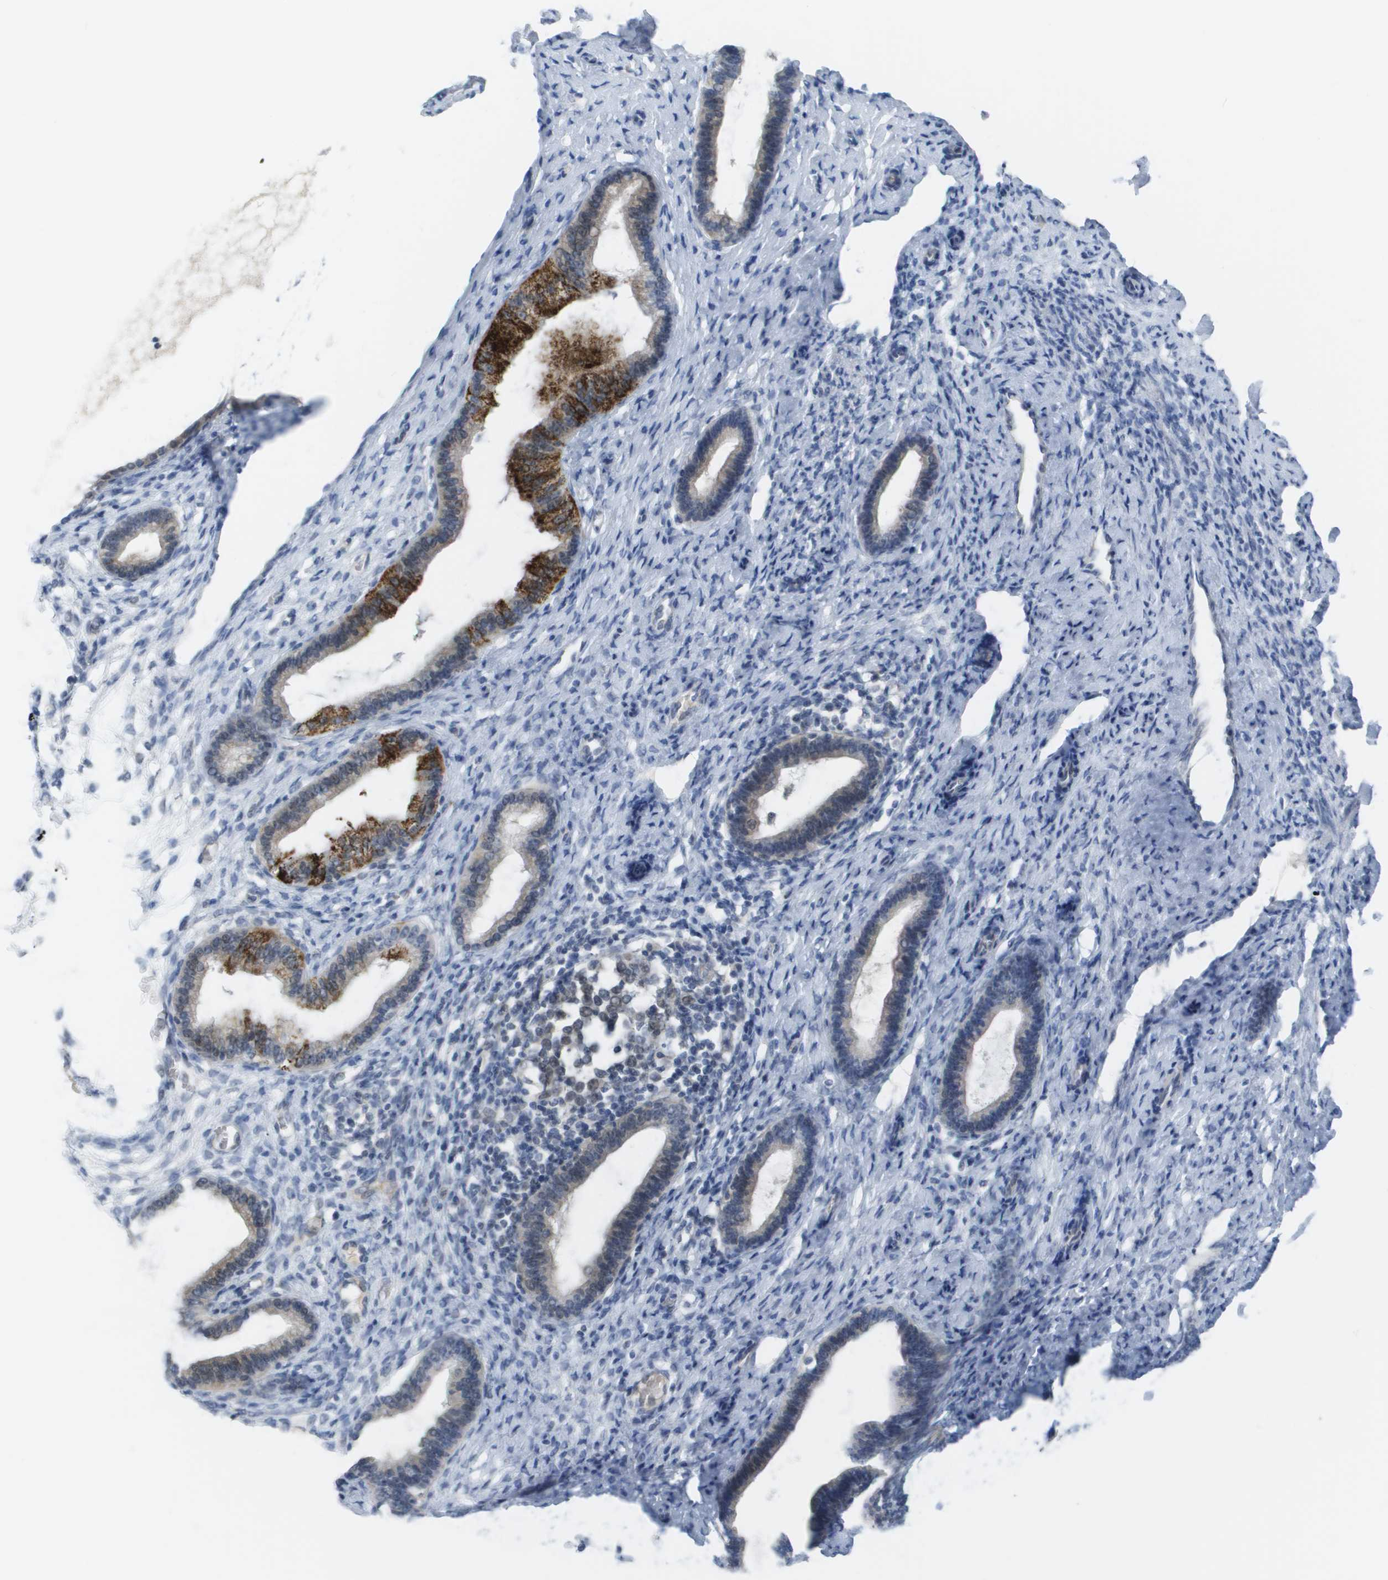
{"staining": {"intensity": "negative", "quantity": "none", "location": "none"}, "tissue": "endometrium", "cell_type": "Cells in endometrial stroma", "image_type": "normal", "snomed": [{"axis": "morphology", "description": "Normal tissue, NOS"}, {"axis": "topography", "description": "Endometrium"}], "caption": "Immunohistochemical staining of benign endometrium demonstrates no significant staining in cells in endometrial stroma. (Immunohistochemistry, brightfield microscopy, high magnification).", "gene": "PDE4A", "patient": {"sex": "female", "age": 61}}